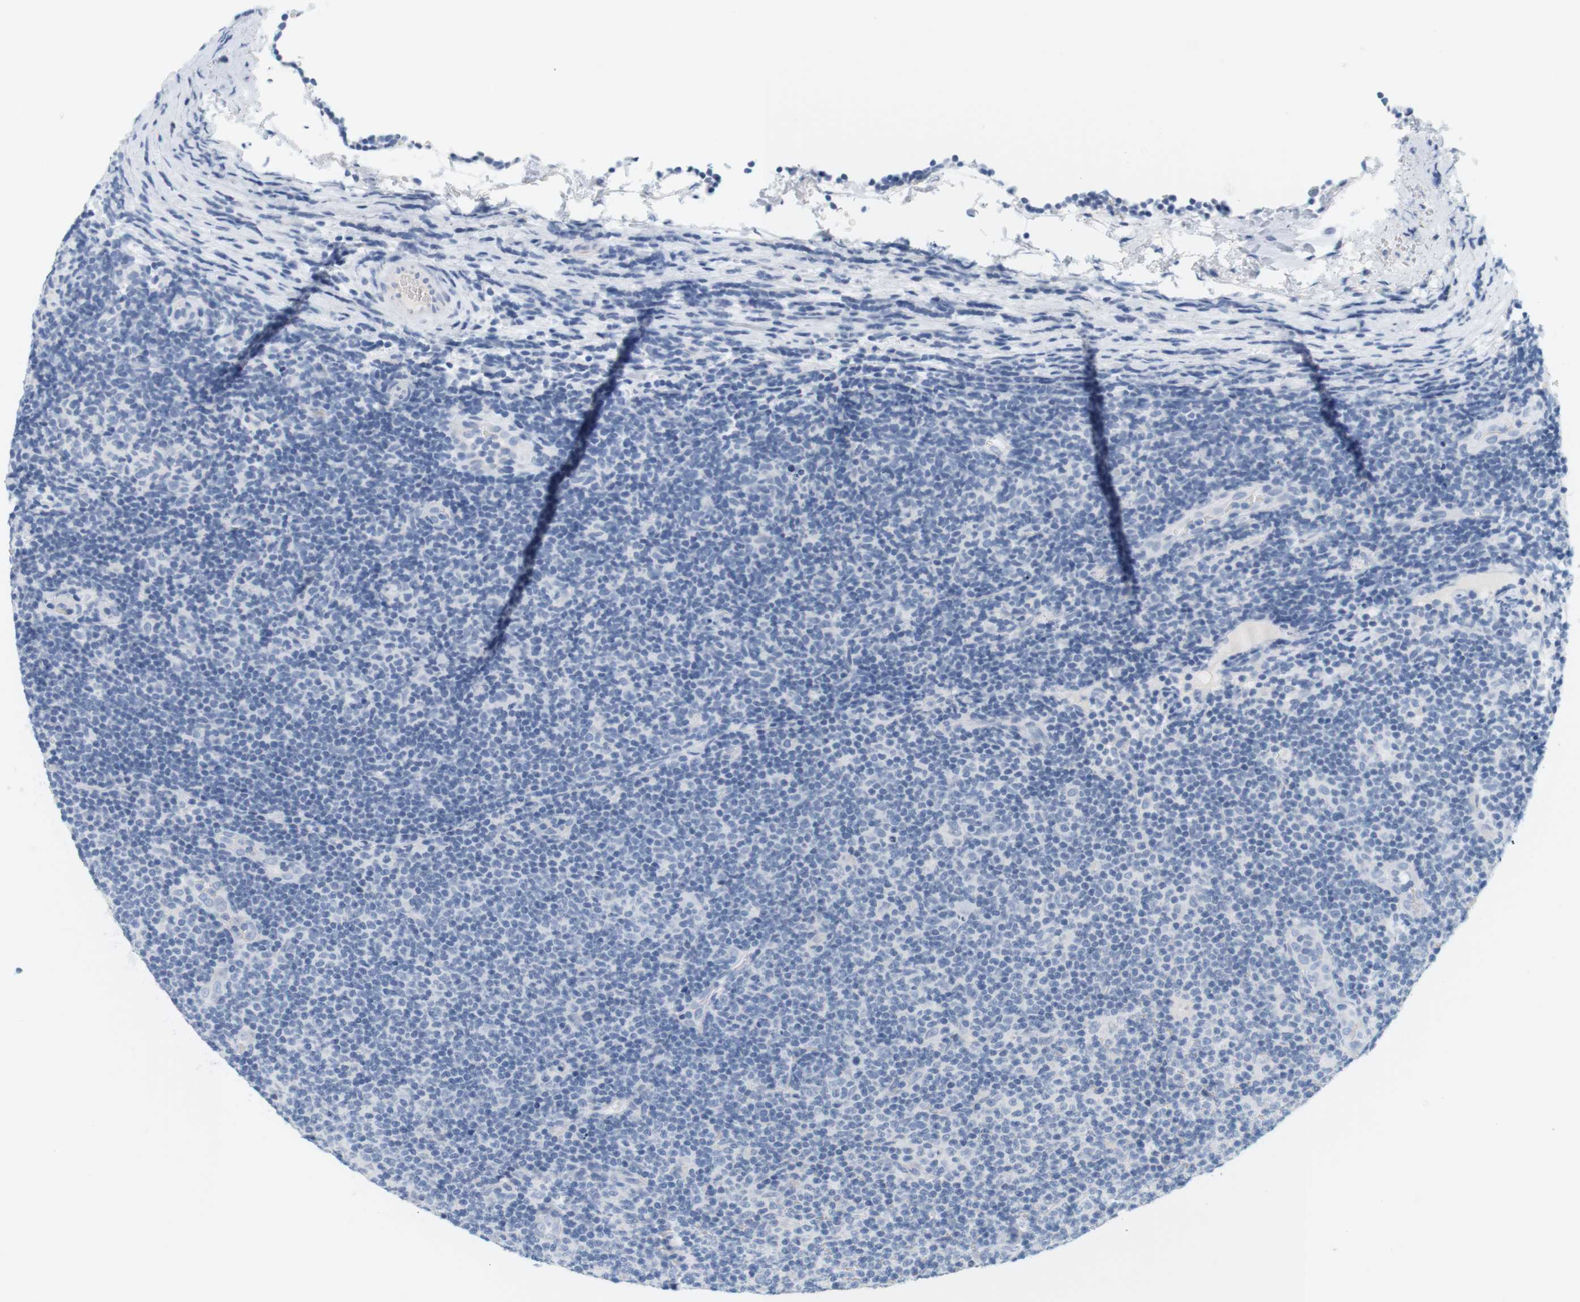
{"staining": {"intensity": "negative", "quantity": "none", "location": "none"}, "tissue": "lymphoma", "cell_type": "Tumor cells", "image_type": "cancer", "snomed": [{"axis": "morphology", "description": "Malignant lymphoma, non-Hodgkin's type, Low grade"}, {"axis": "topography", "description": "Lymph node"}], "caption": "Tumor cells show no significant expression in lymphoma. (DAB IHC, high magnification).", "gene": "OPRM1", "patient": {"sex": "male", "age": 83}}